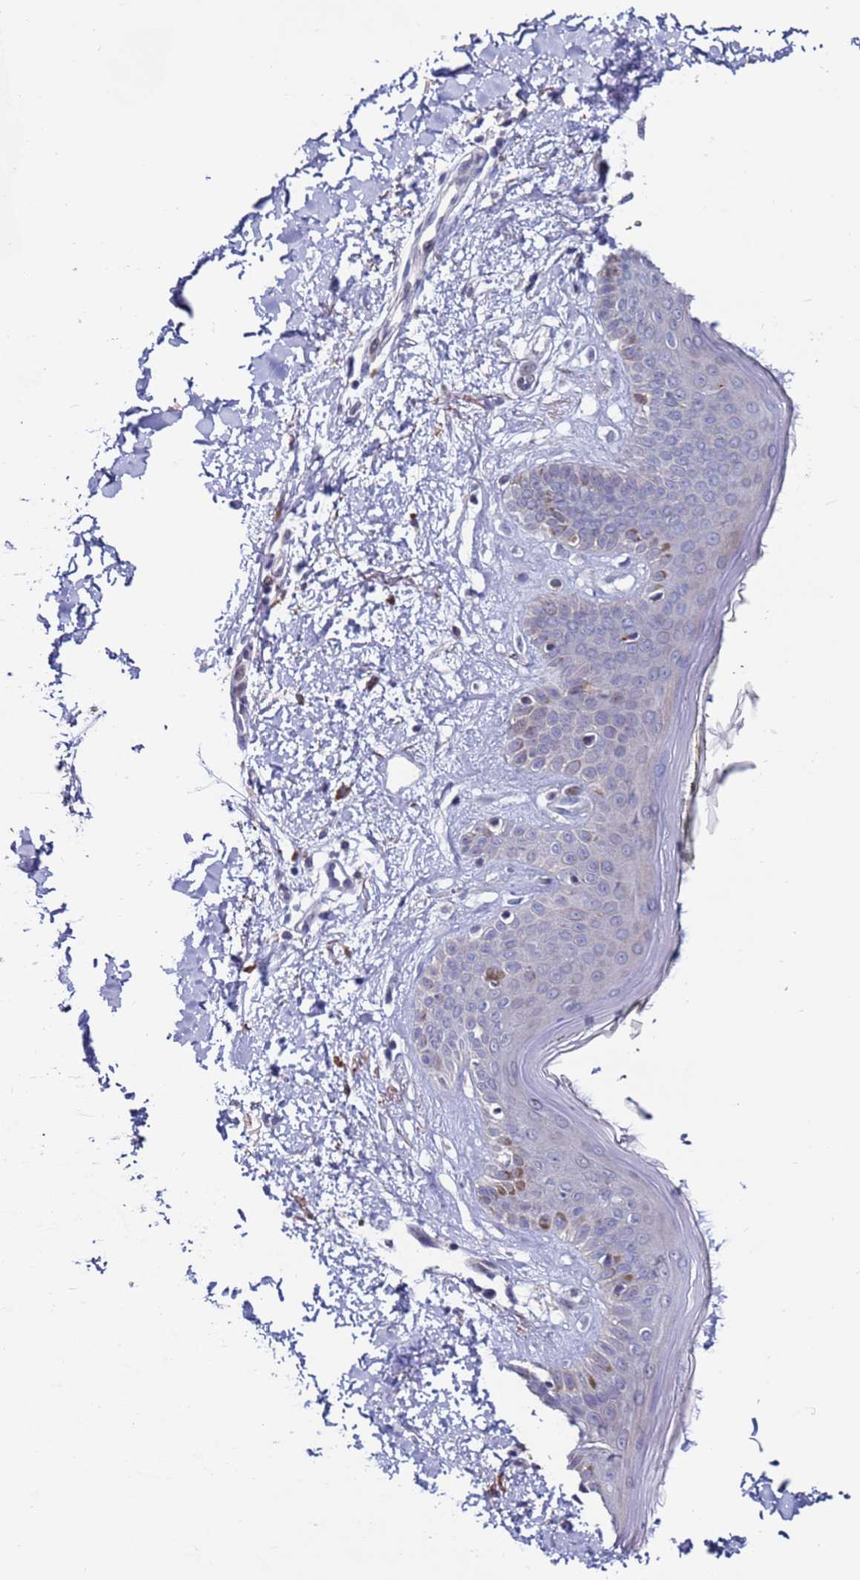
{"staining": {"intensity": "negative", "quantity": "none", "location": "none"}, "tissue": "skin", "cell_type": "Fibroblasts", "image_type": "normal", "snomed": [{"axis": "morphology", "description": "Normal tissue, NOS"}, {"axis": "topography", "description": "Skin"}], "caption": "DAB immunohistochemical staining of normal human skin exhibits no significant expression in fibroblasts.", "gene": "FBXO27", "patient": {"sex": "female", "age": 64}}